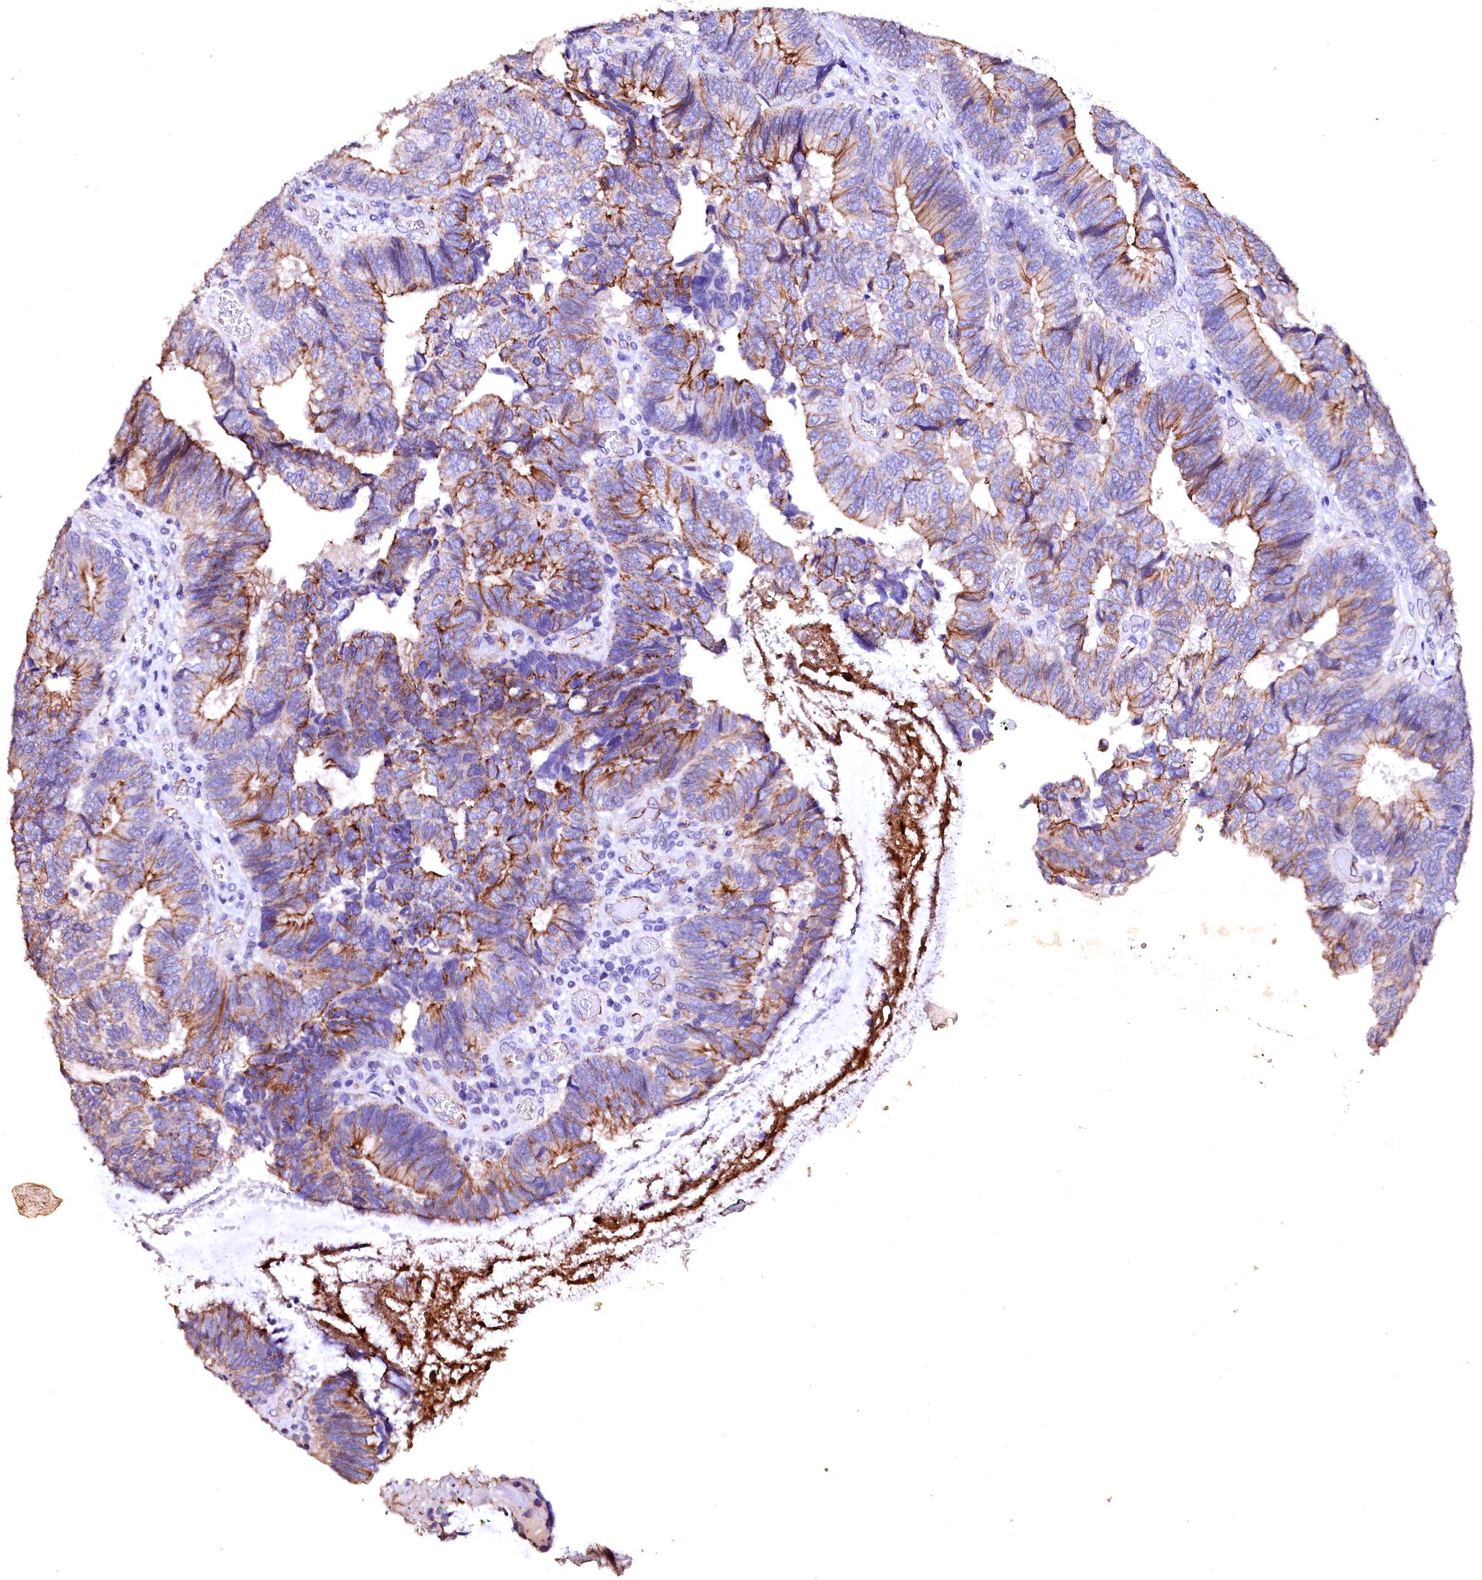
{"staining": {"intensity": "moderate", "quantity": "25%-75%", "location": "cytoplasmic/membranous"}, "tissue": "colorectal cancer", "cell_type": "Tumor cells", "image_type": "cancer", "snomed": [{"axis": "morphology", "description": "Adenocarcinoma, NOS"}, {"axis": "topography", "description": "Colon"}], "caption": "IHC staining of colorectal cancer, which reveals medium levels of moderate cytoplasmic/membranous expression in approximately 25%-75% of tumor cells indicating moderate cytoplasmic/membranous protein expression. The staining was performed using DAB (brown) for protein detection and nuclei were counterstained in hematoxylin (blue).", "gene": "VPS36", "patient": {"sex": "female", "age": 67}}